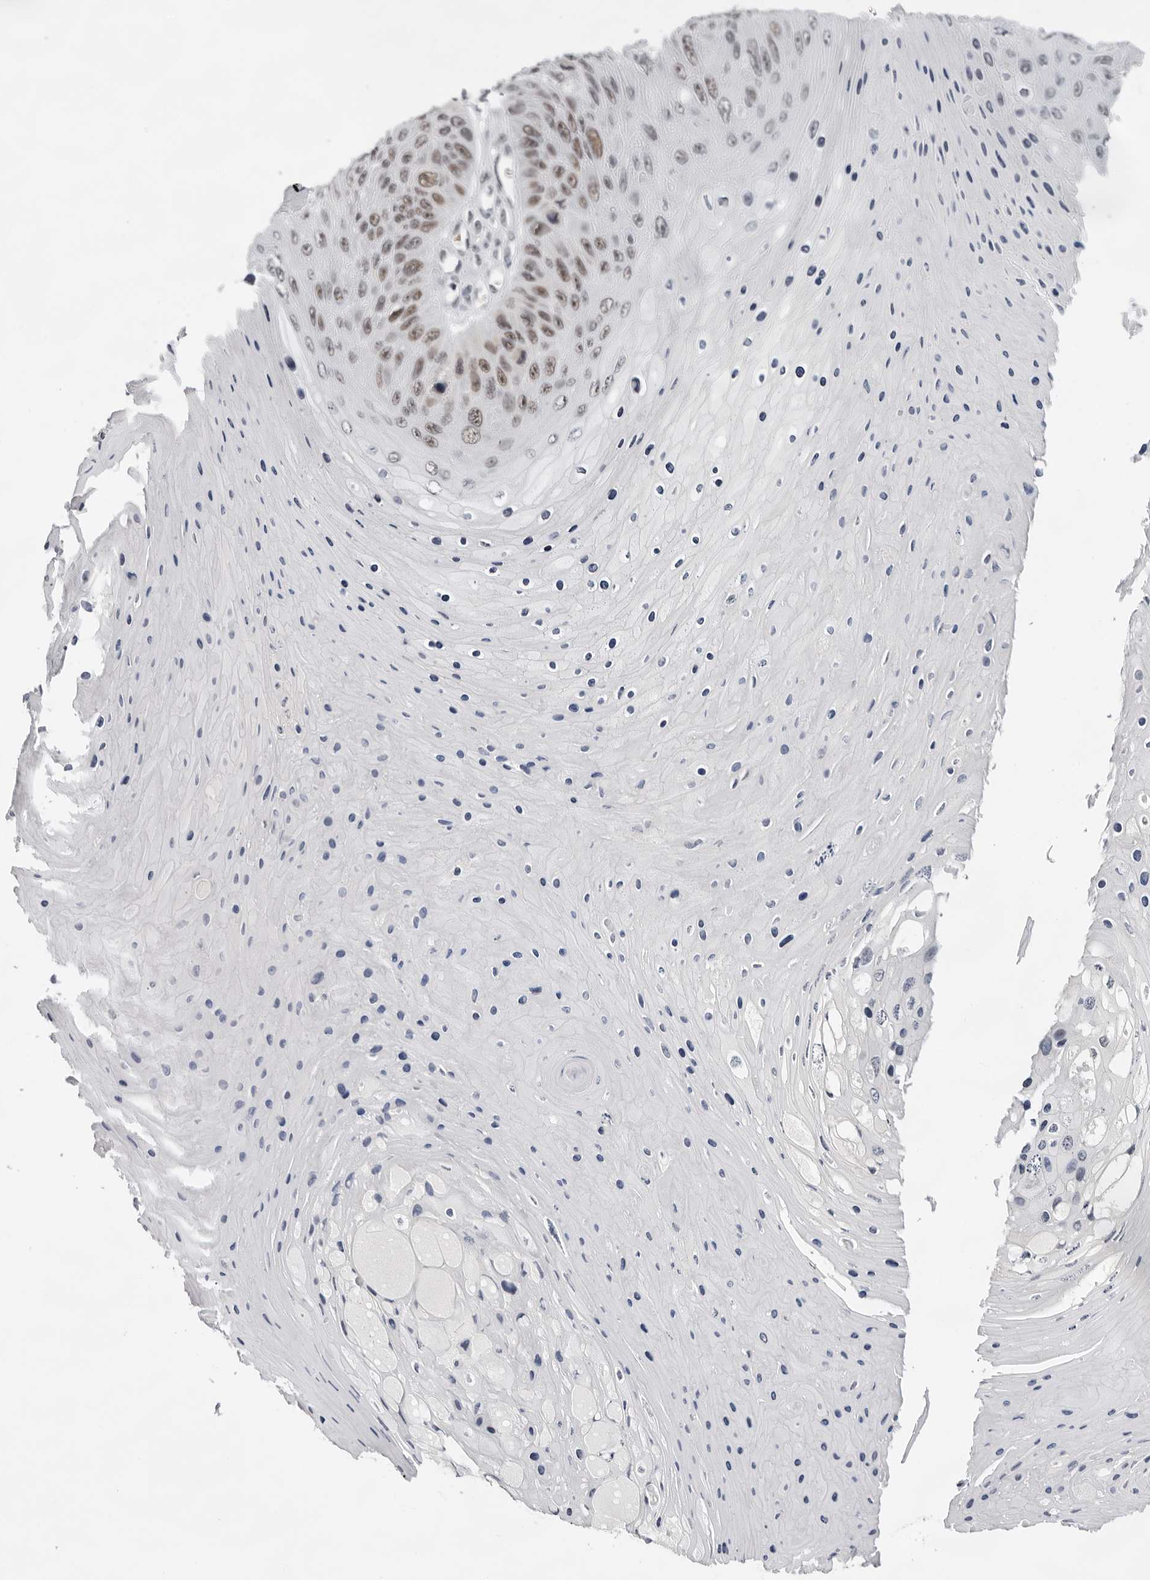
{"staining": {"intensity": "moderate", "quantity": "25%-75%", "location": "nuclear"}, "tissue": "skin cancer", "cell_type": "Tumor cells", "image_type": "cancer", "snomed": [{"axis": "morphology", "description": "Squamous cell carcinoma, NOS"}, {"axis": "topography", "description": "Skin"}], "caption": "Skin cancer (squamous cell carcinoma) stained with DAB immunohistochemistry shows medium levels of moderate nuclear positivity in approximately 25%-75% of tumor cells.", "gene": "USP1", "patient": {"sex": "female", "age": 88}}